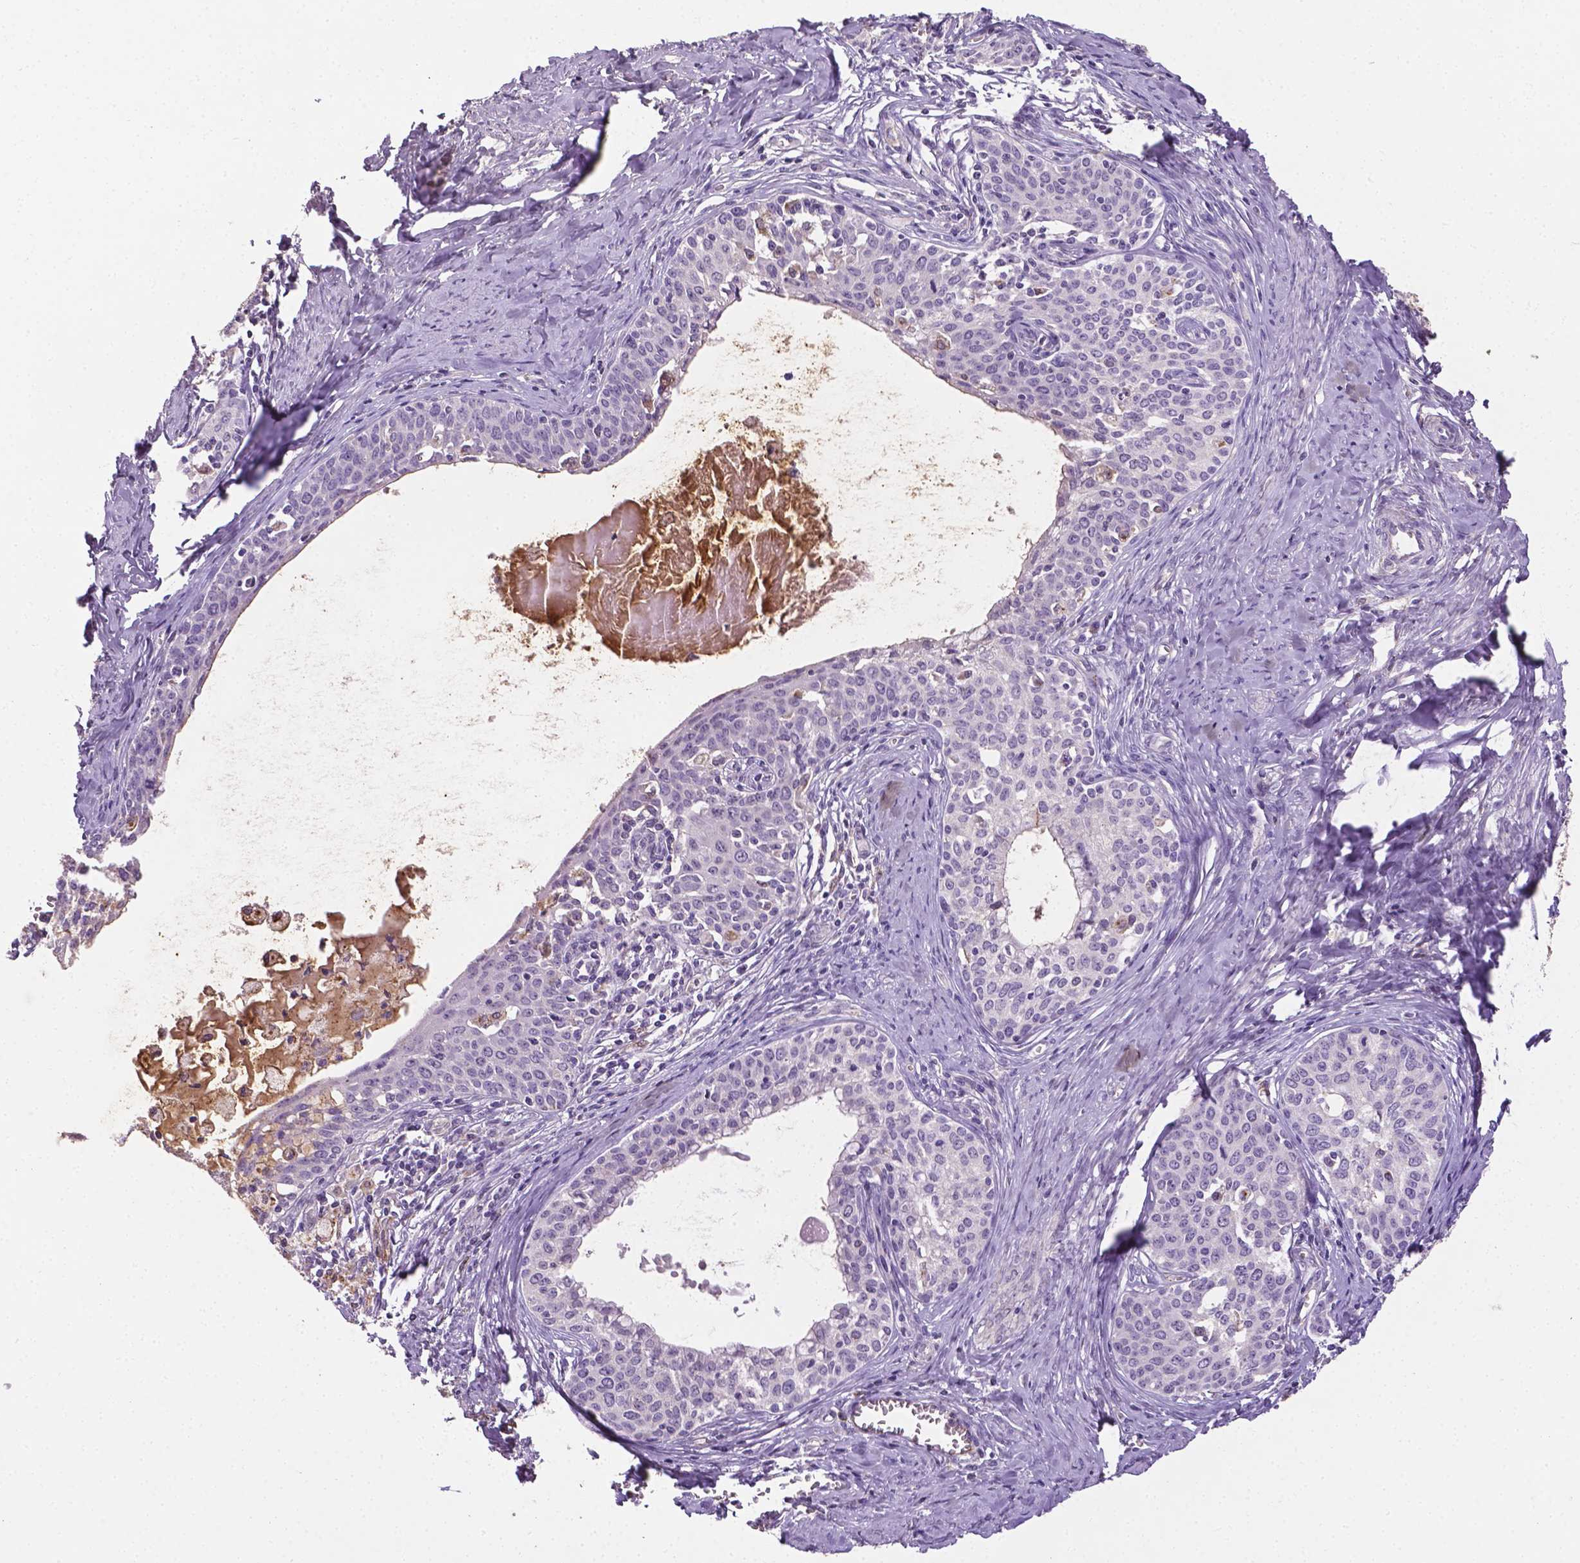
{"staining": {"intensity": "negative", "quantity": "none", "location": "none"}, "tissue": "cervical cancer", "cell_type": "Tumor cells", "image_type": "cancer", "snomed": [{"axis": "morphology", "description": "Squamous cell carcinoma, NOS"}, {"axis": "morphology", "description": "Adenocarcinoma, NOS"}, {"axis": "topography", "description": "Cervix"}], "caption": "IHC image of adenocarcinoma (cervical) stained for a protein (brown), which demonstrates no expression in tumor cells.", "gene": "APOE", "patient": {"sex": "female", "age": 52}}